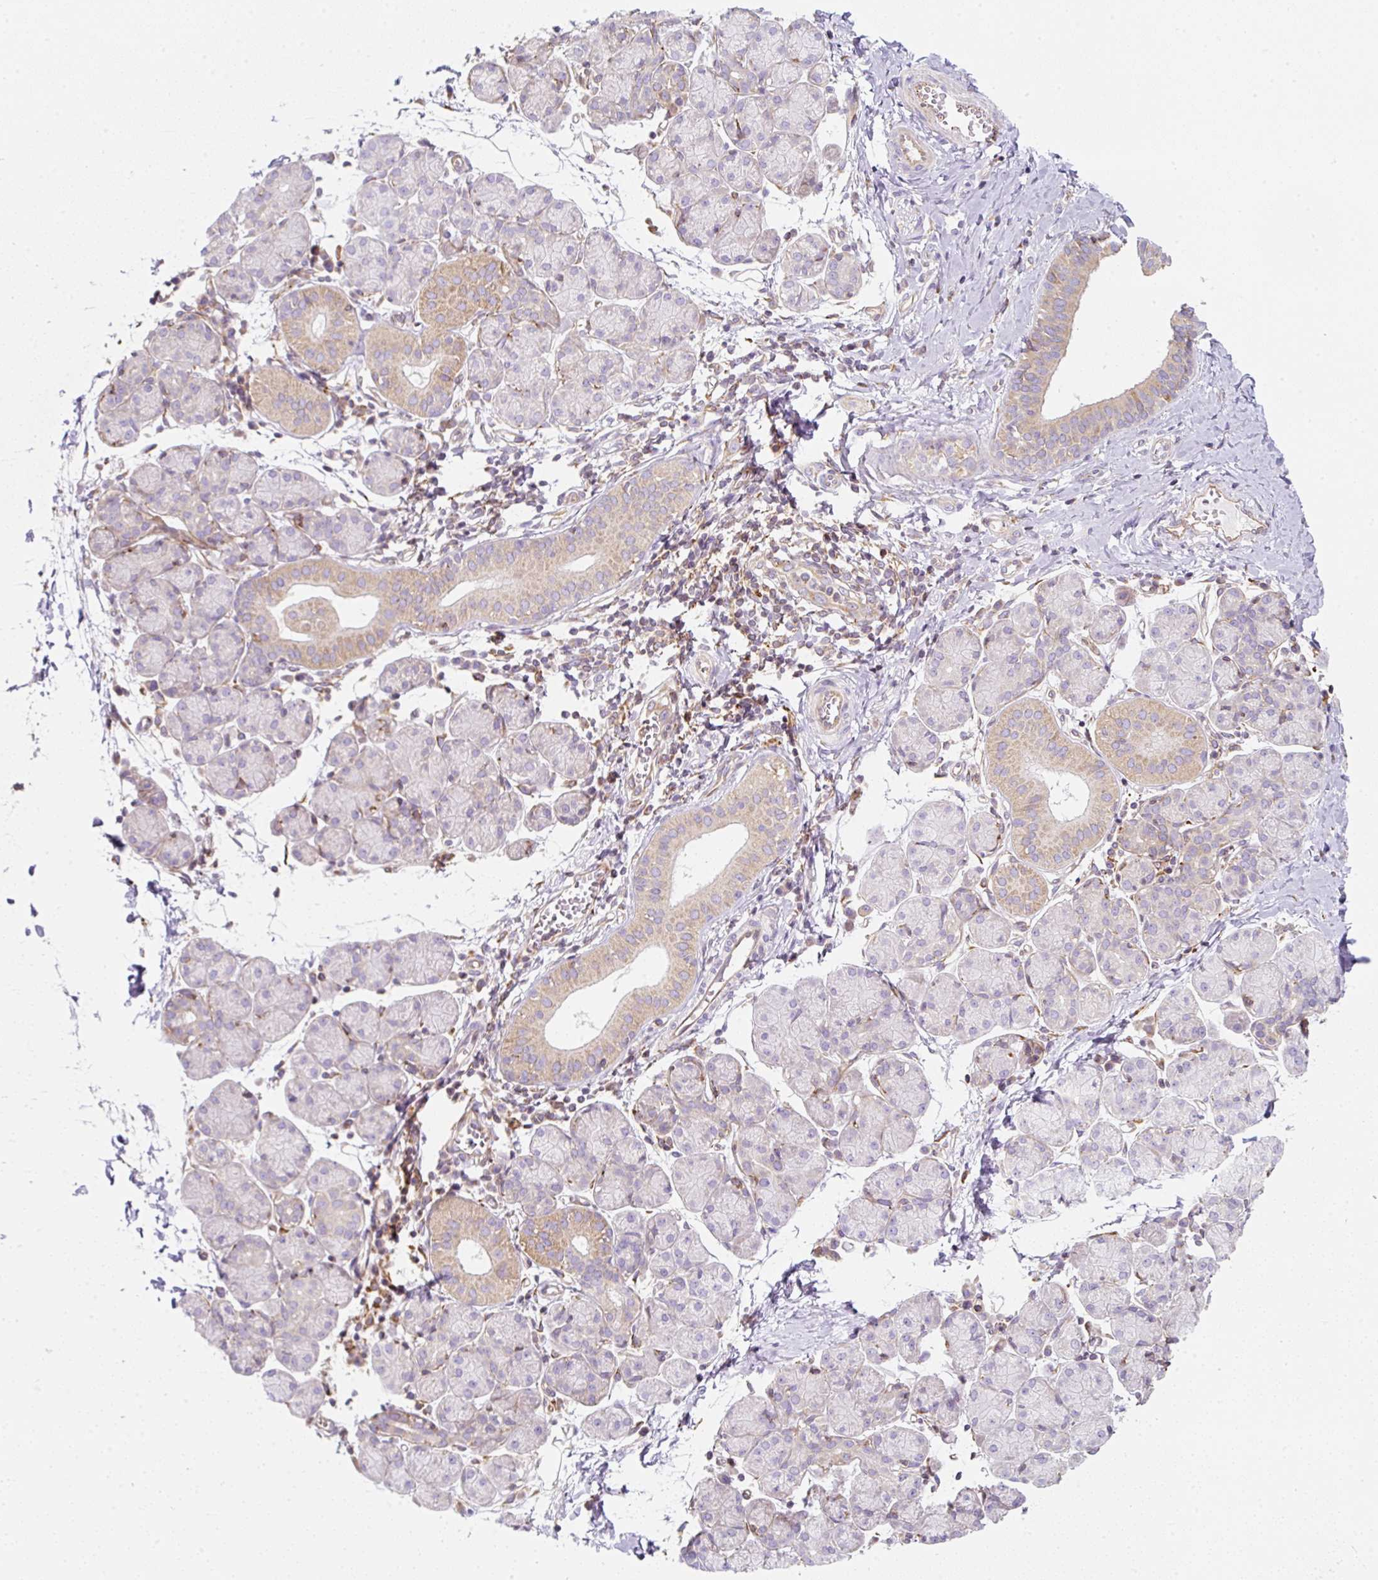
{"staining": {"intensity": "weak", "quantity": "25%-75%", "location": "cytoplasmic/membranous"}, "tissue": "salivary gland", "cell_type": "Glandular cells", "image_type": "normal", "snomed": [{"axis": "morphology", "description": "Normal tissue, NOS"}, {"axis": "morphology", "description": "Inflammation, NOS"}, {"axis": "topography", "description": "Lymph node"}, {"axis": "topography", "description": "Salivary gland"}], "caption": "An immunohistochemistry (IHC) micrograph of benign tissue is shown. Protein staining in brown highlights weak cytoplasmic/membranous positivity in salivary gland within glandular cells.", "gene": "ERAP2", "patient": {"sex": "male", "age": 3}}